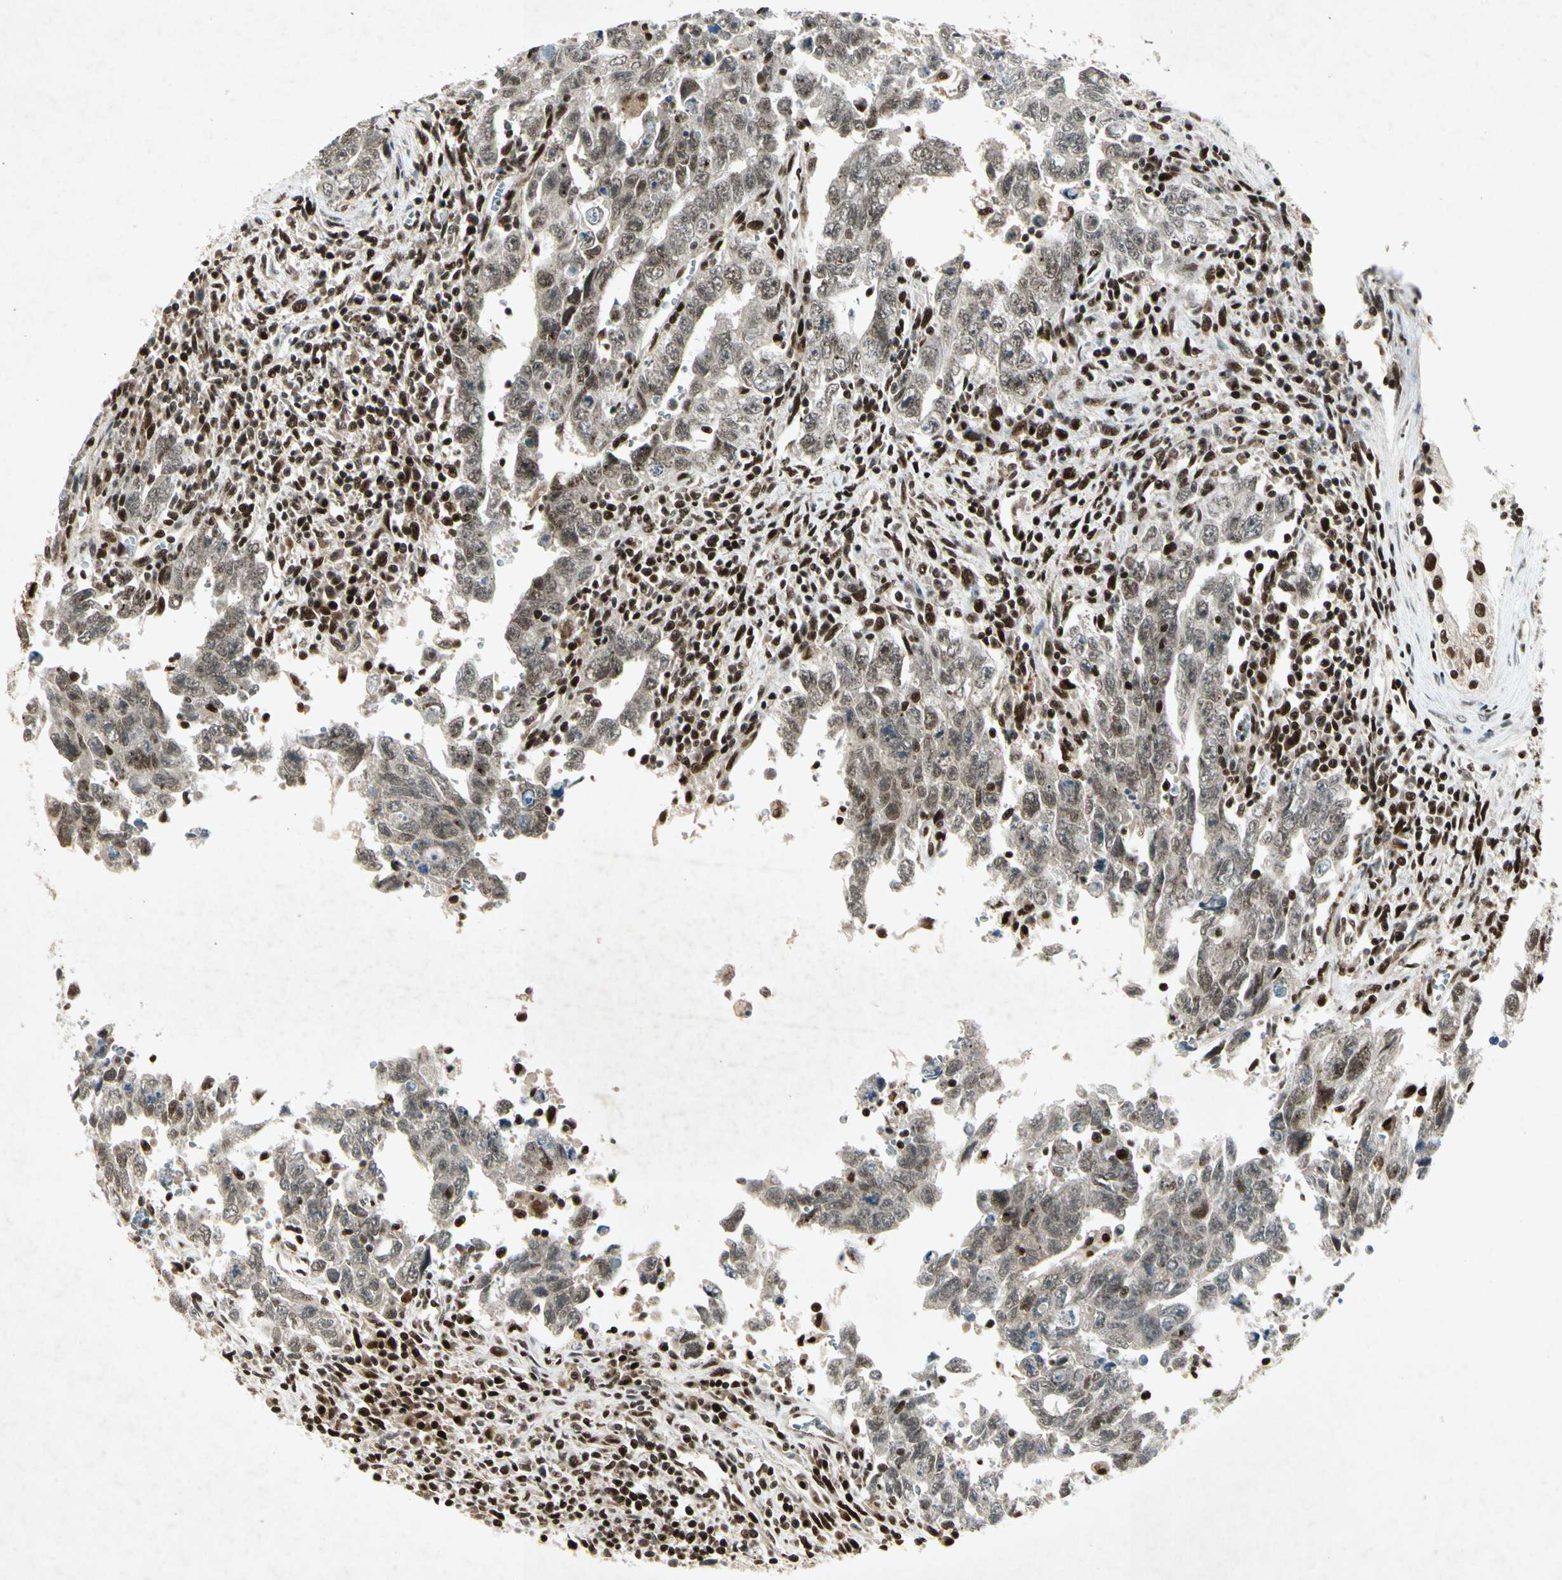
{"staining": {"intensity": "strong", "quantity": ">75%", "location": "cytoplasmic/membranous,nuclear"}, "tissue": "testis cancer", "cell_type": "Tumor cells", "image_type": "cancer", "snomed": [{"axis": "morphology", "description": "Carcinoma, Embryonal, NOS"}, {"axis": "topography", "description": "Testis"}], "caption": "Protein expression analysis of human testis embryonal carcinoma reveals strong cytoplasmic/membranous and nuclear expression in approximately >75% of tumor cells.", "gene": "RNF43", "patient": {"sex": "male", "age": 28}}